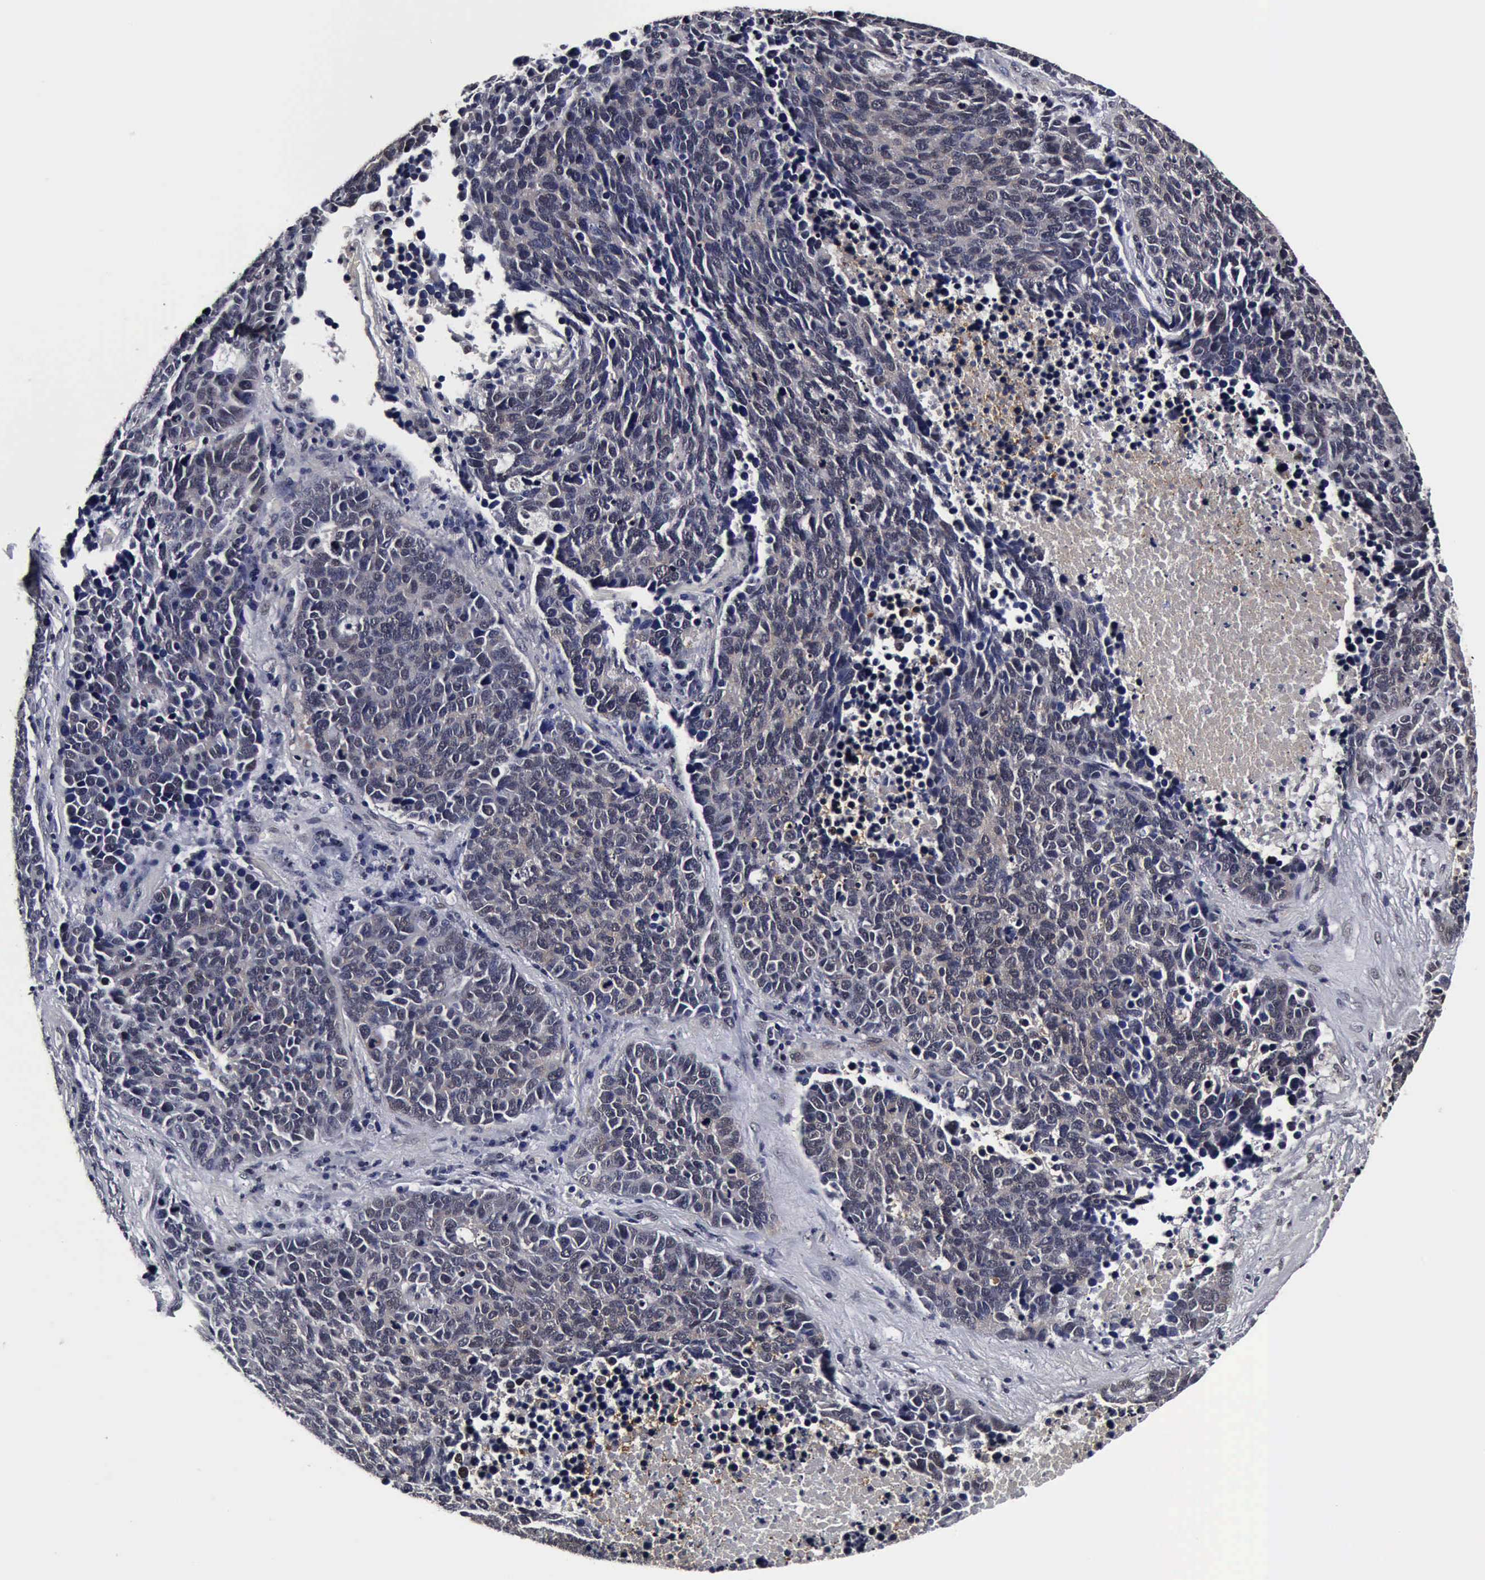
{"staining": {"intensity": "negative", "quantity": "none", "location": "none"}, "tissue": "lung cancer", "cell_type": "Tumor cells", "image_type": "cancer", "snomed": [{"axis": "morphology", "description": "Neoplasm, malignant, NOS"}, {"axis": "topography", "description": "Lung"}], "caption": "IHC of human lung malignant neoplasm reveals no positivity in tumor cells.", "gene": "UBC", "patient": {"sex": "female", "age": 75}}